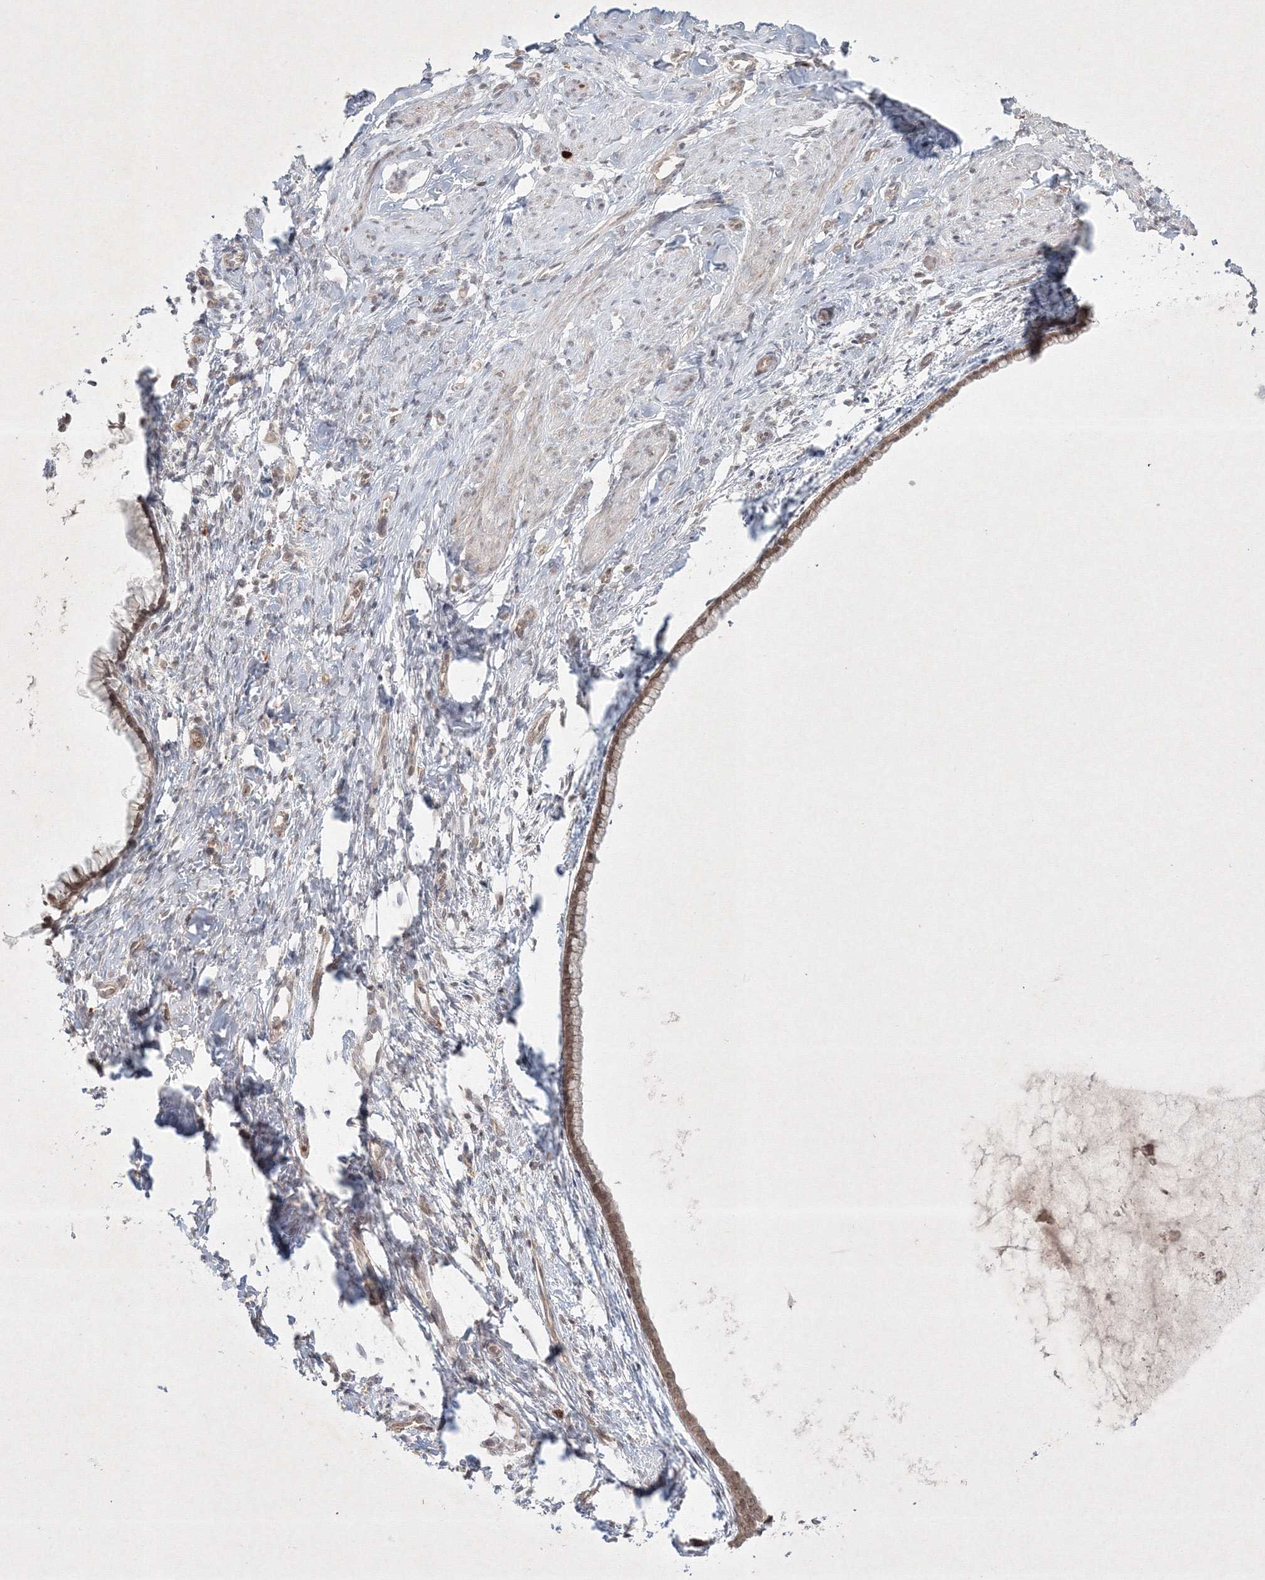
{"staining": {"intensity": "moderate", "quantity": ">75%", "location": "cytoplasmic/membranous,nuclear"}, "tissue": "cervix", "cell_type": "Glandular cells", "image_type": "normal", "snomed": [{"axis": "morphology", "description": "Normal tissue, NOS"}, {"axis": "topography", "description": "Cervix"}], "caption": "Moderate cytoplasmic/membranous,nuclear protein staining is seen in approximately >75% of glandular cells in cervix.", "gene": "KIF20A", "patient": {"sex": "female", "age": 75}}